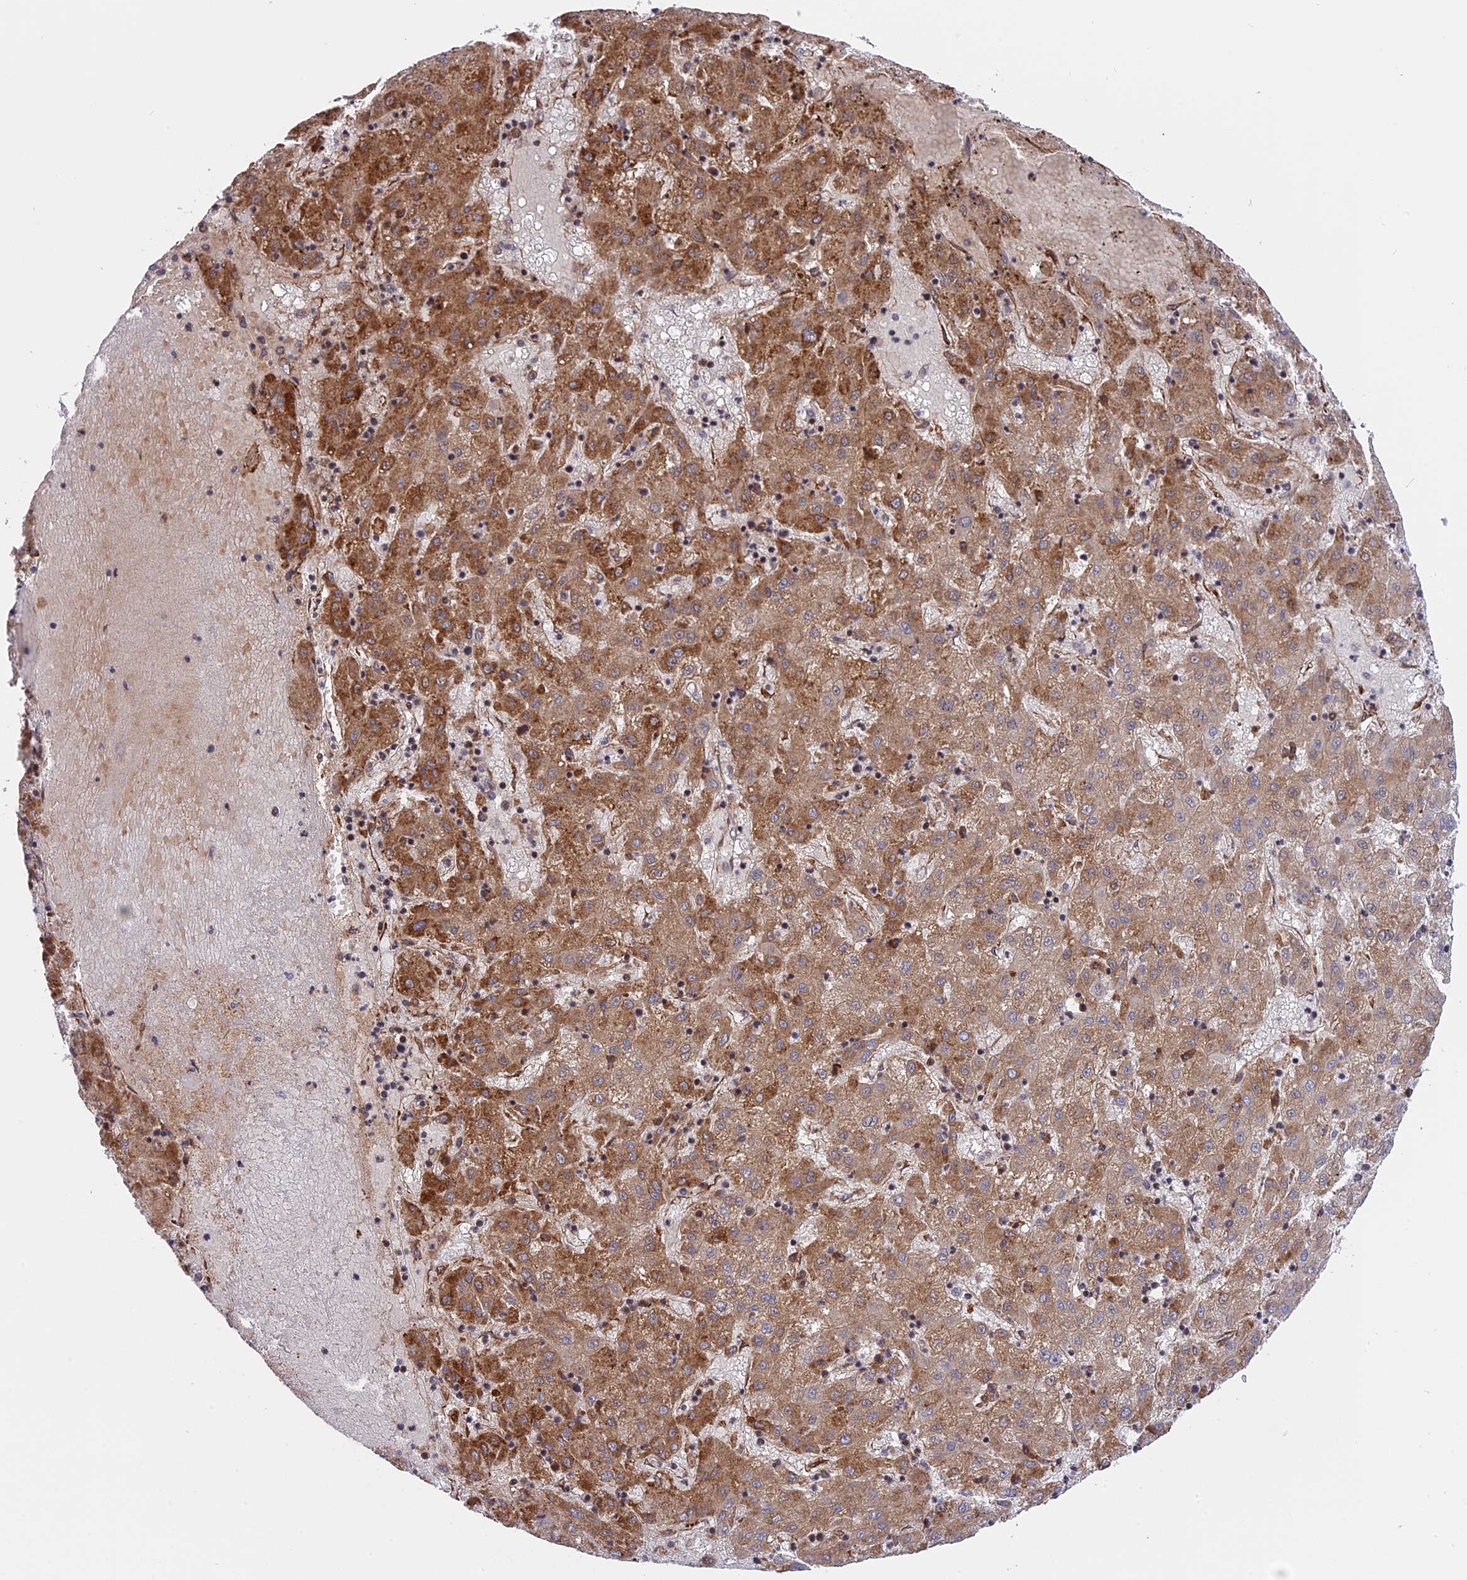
{"staining": {"intensity": "moderate", "quantity": "25%-75%", "location": "cytoplasmic/membranous"}, "tissue": "liver cancer", "cell_type": "Tumor cells", "image_type": "cancer", "snomed": [{"axis": "morphology", "description": "Carcinoma, Hepatocellular, NOS"}, {"axis": "topography", "description": "Liver"}], "caption": "Human liver cancer stained with a protein marker displays moderate staining in tumor cells.", "gene": "DDX60L", "patient": {"sex": "male", "age": 72}}